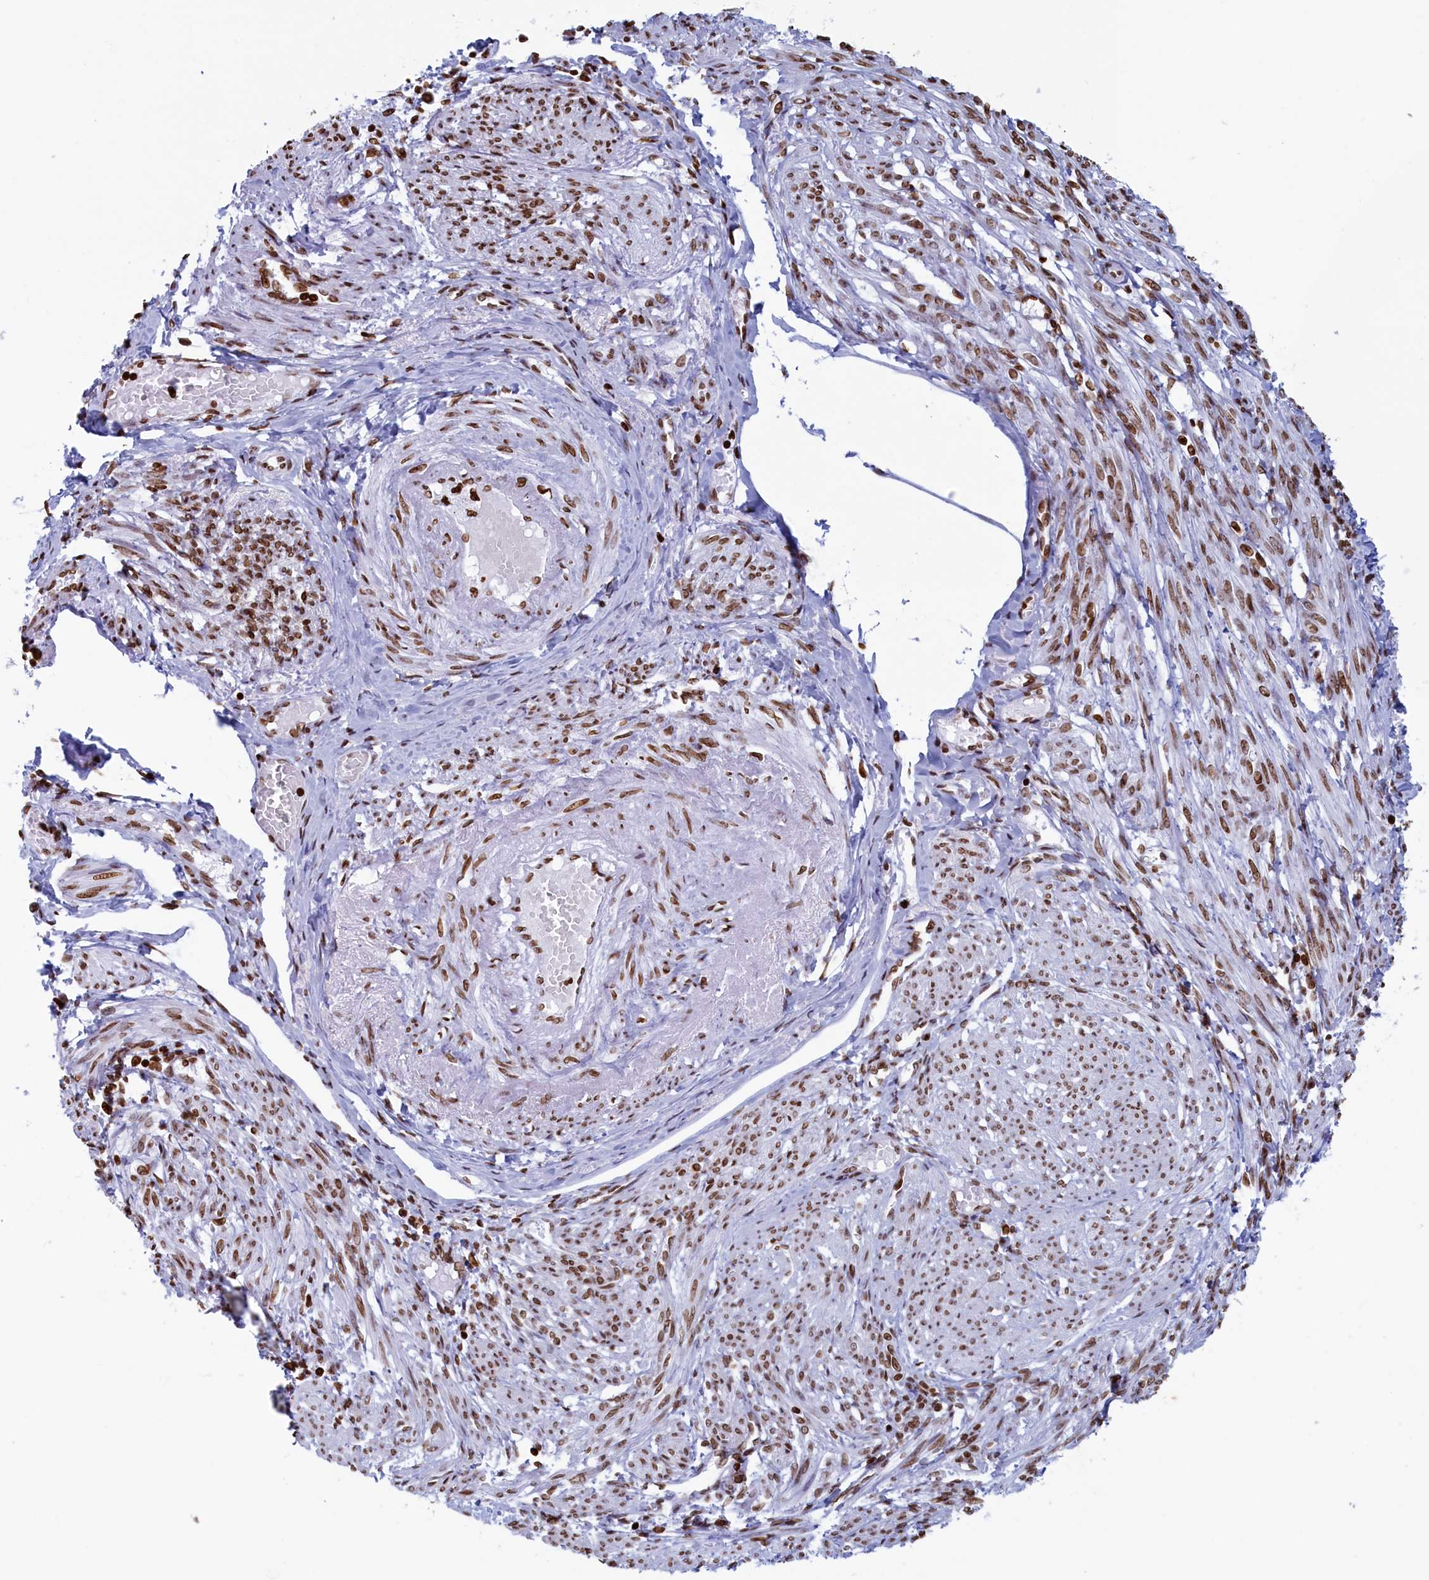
{"staining": {"intensity": "moderate", "quantity": ">75%", "location": "nuclear"}, "tissue": "smooth muscle", "cell_type": "Smooth muscle cells", "image_type": "normal", "snomed": [{"axis": "morphology", "description": "Normal tissue, NOS"}, {"axis": "topography", "description": "Smooth muscle"}], "caption": "Moderate nuclear positivity is seen in about >75% of smooth muscle cells in benign smooth muscle. (brown staining indicates protein expression, while blue staining denotes nuclei).", "gene": "APOBEC3A", "patient": {"sex": "female", "age": 39}}